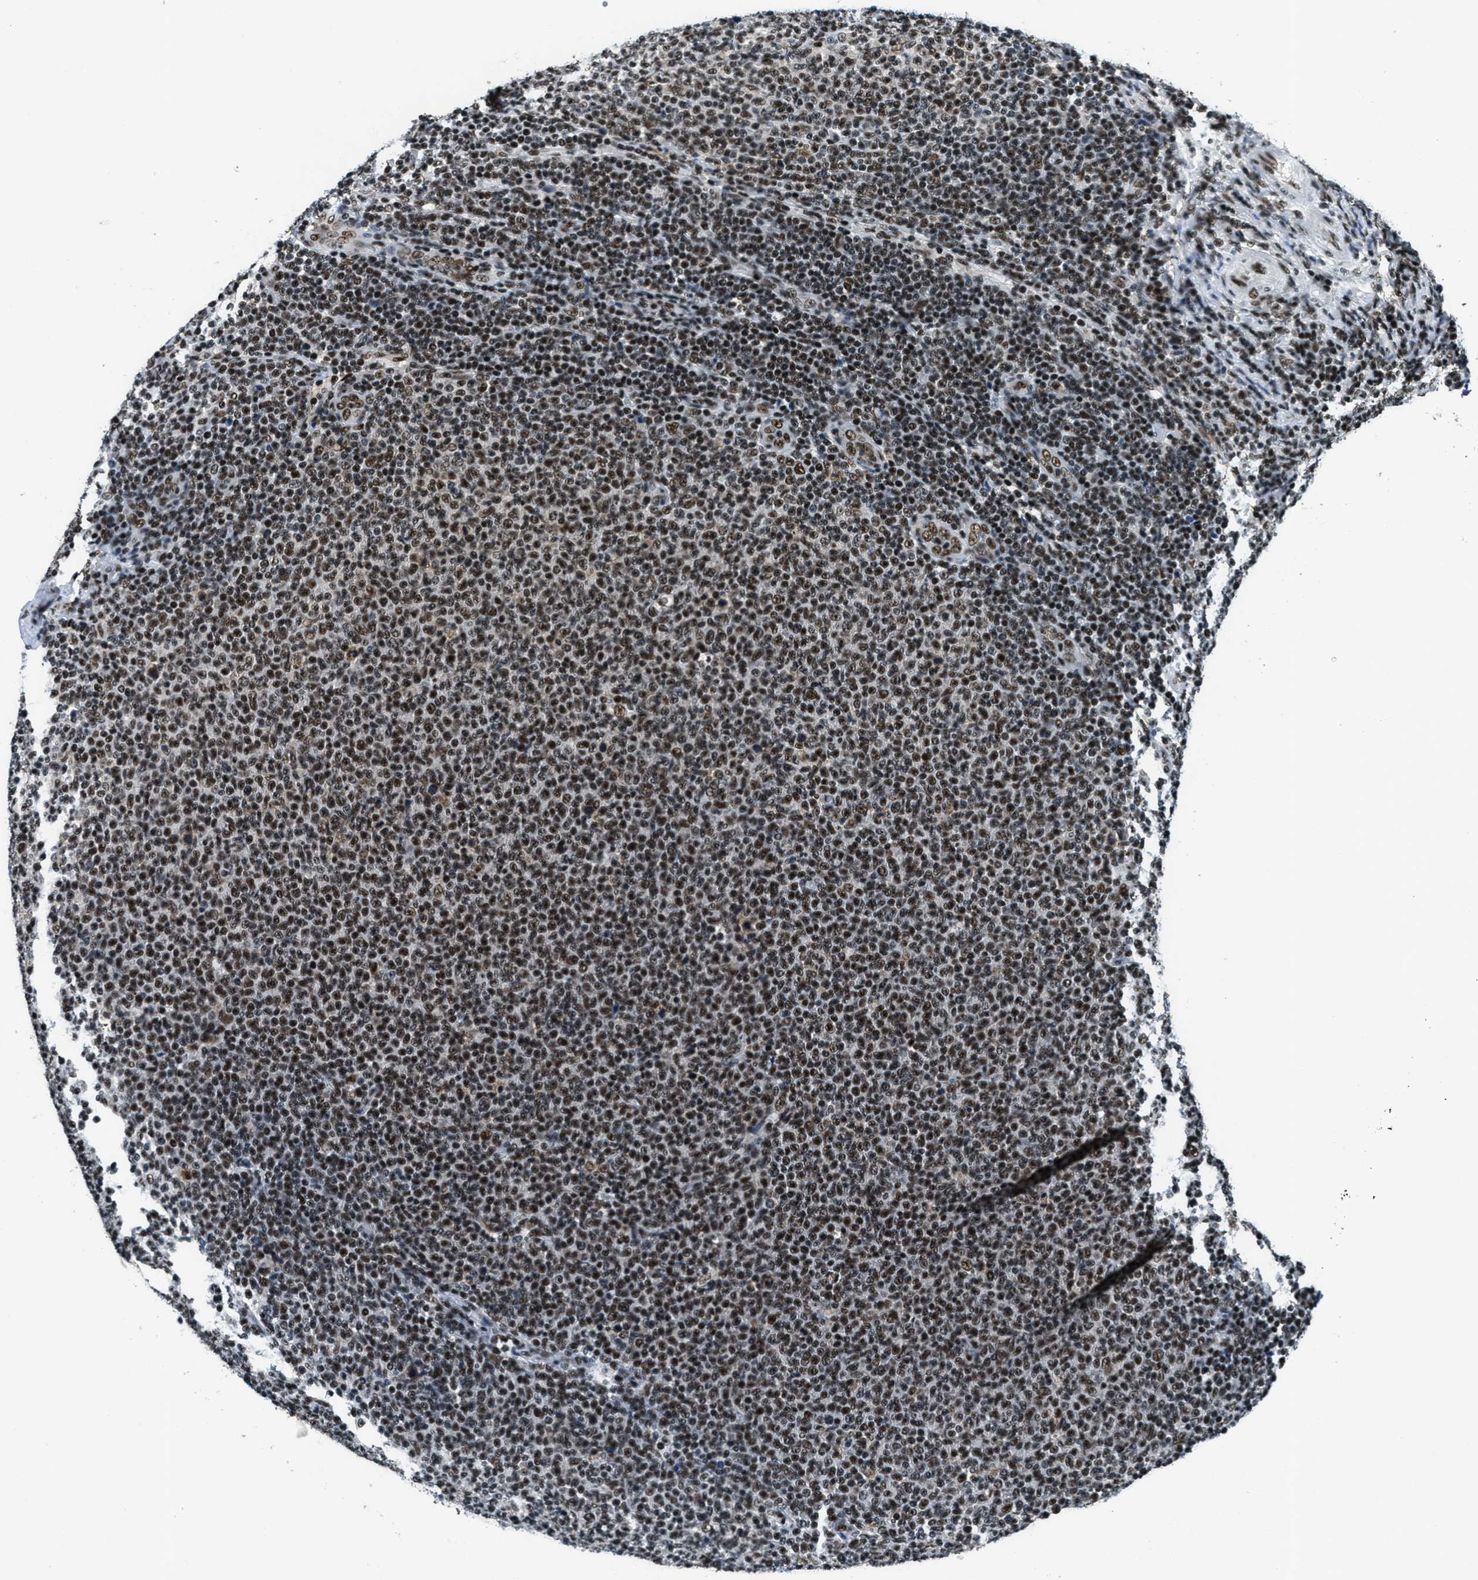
{"staining": {"intensity": "strong", "quantity": ">75%", "location": "nuclear"}, "tissue": "lymphoma", "cell_type": "Tumor cells", "image_type": "cancer", "snomed": [{"axis": "morphology", "description": "Malignant lymphoma, non-Hodgkin's type, Low grade"}, {"axis": "topography", "description": "Lymph node"}], "caption": "This image reveals immunohistochemistry staining of human malignant lymphoma, non-Hodgkin's type (low-grade), with high strong nuclear positivity in approximately >75% of tumor cells.", "gene": "SSB", "patient": {"sex": "male", "age": 66}}